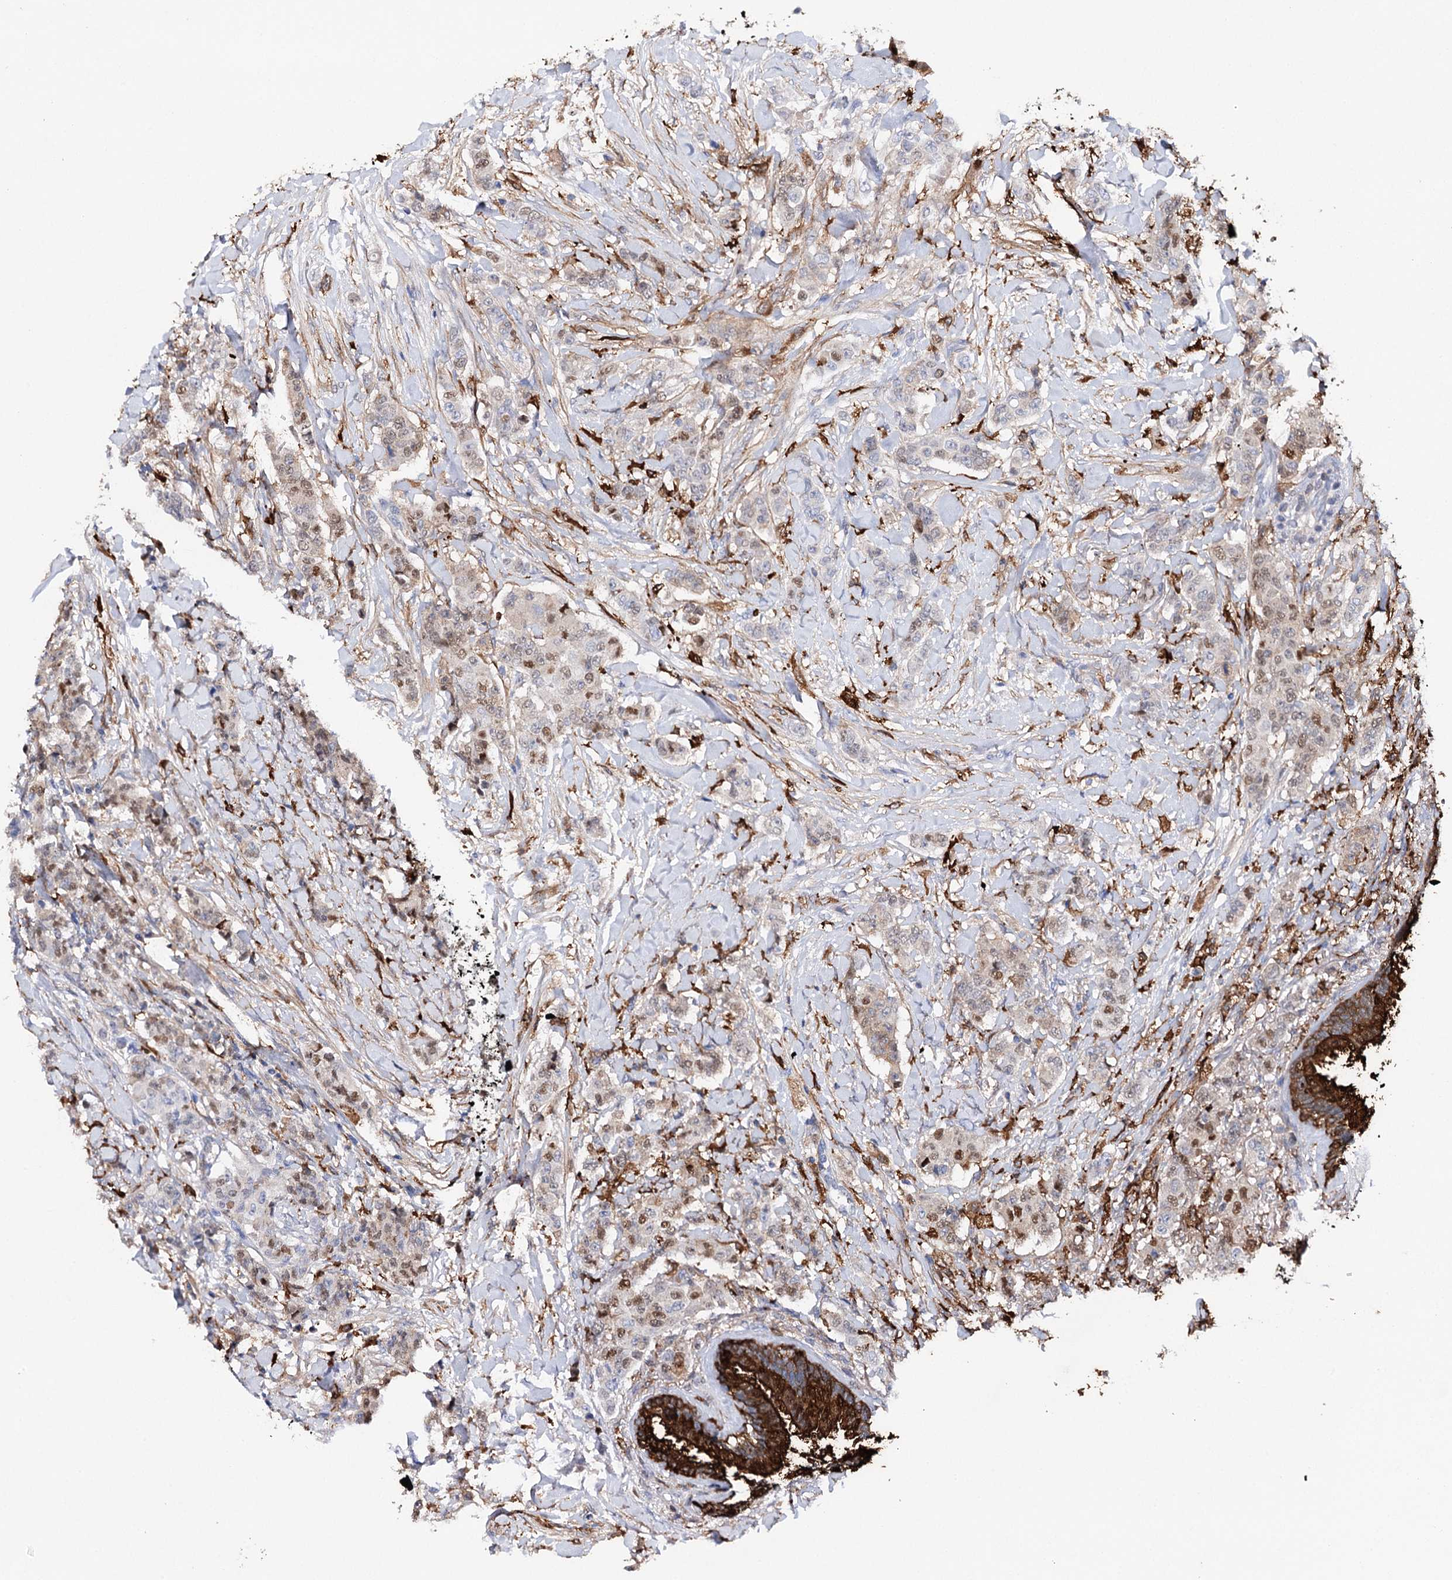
{"staining": {"intensity": "moderate", "quantity": "25%-75%", "location": "nuclear"}, "tissue": "breast cancer", "cell_type": "Tumor cells", "image_type": "cancer", "snomed": [{"axis": "morphology", "description": "Duct carcinoma"}, {"axis": "topography", "description": "Breast"}], "caption": "Tumor cells reveal medium levels of moderate nuclear staining in about 25%-75% of cells in human breast infiltrating ductal carcinoma.", "gene": "CFAP46", "patient": {"sex": "female", "age": 40}}